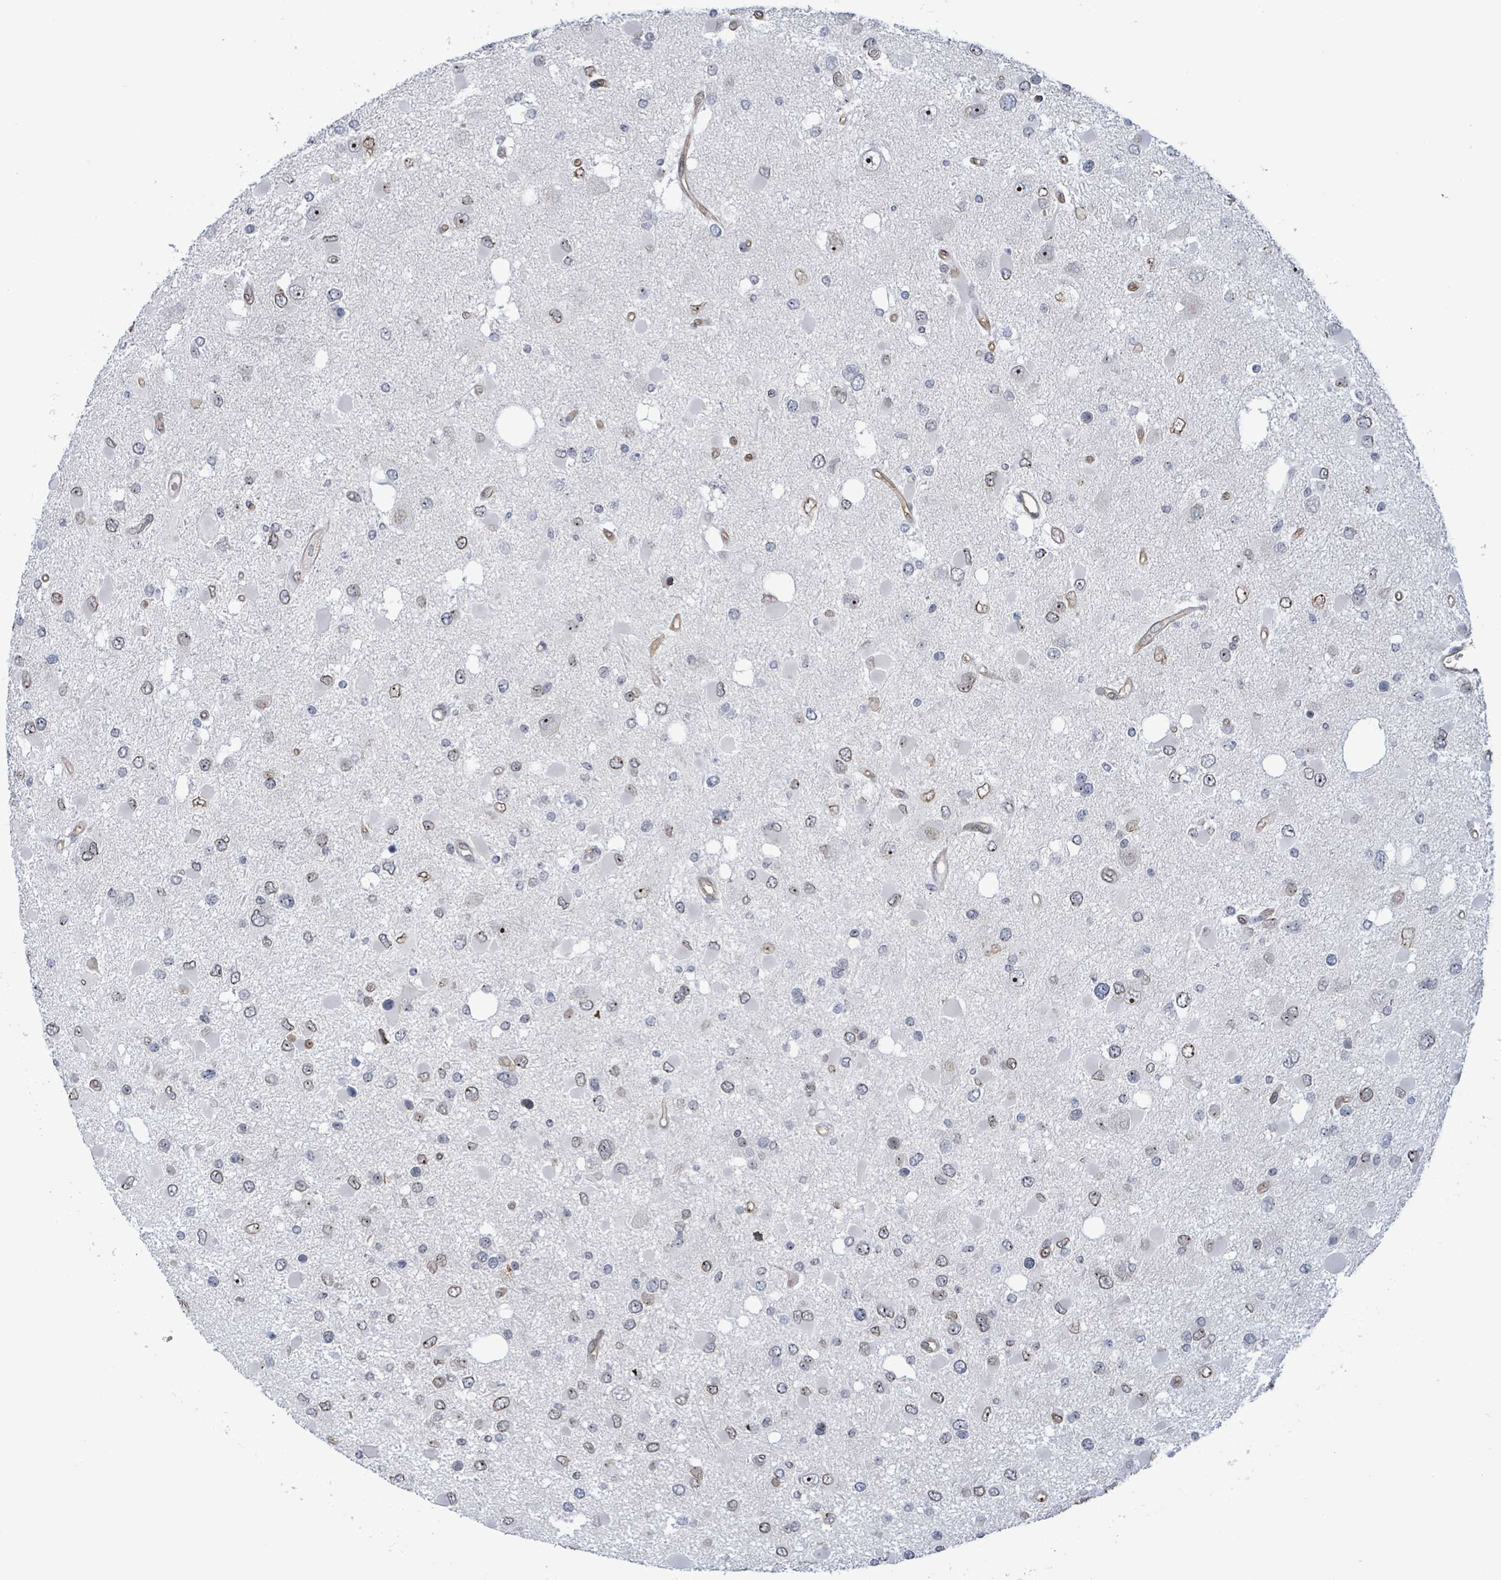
{"staining": {"intensity": "weak", "quantity": "25%-75%", "location": "cytoplasmic/membranous,nuclear"}, "tissue": "glioma", "cell_type": "Tumor cells", "image_type": "cancer", "snomed": [{"axis": "morphology", "description": "Glioma, malignant, High grade"}, {"axis": "topography", "description": "Brain"}], "caption": "Immunohistochemistry (IHC) micrograph of human high-grade glioma (malignant) stained for a protein (brown), which exhibits low levels of weak cytoplasmic/membranous and nuclear staining in approximately 25%-75% of tumor cells.", "gene": "RRN3", "patient": {"sex": "male", "age": 53}}